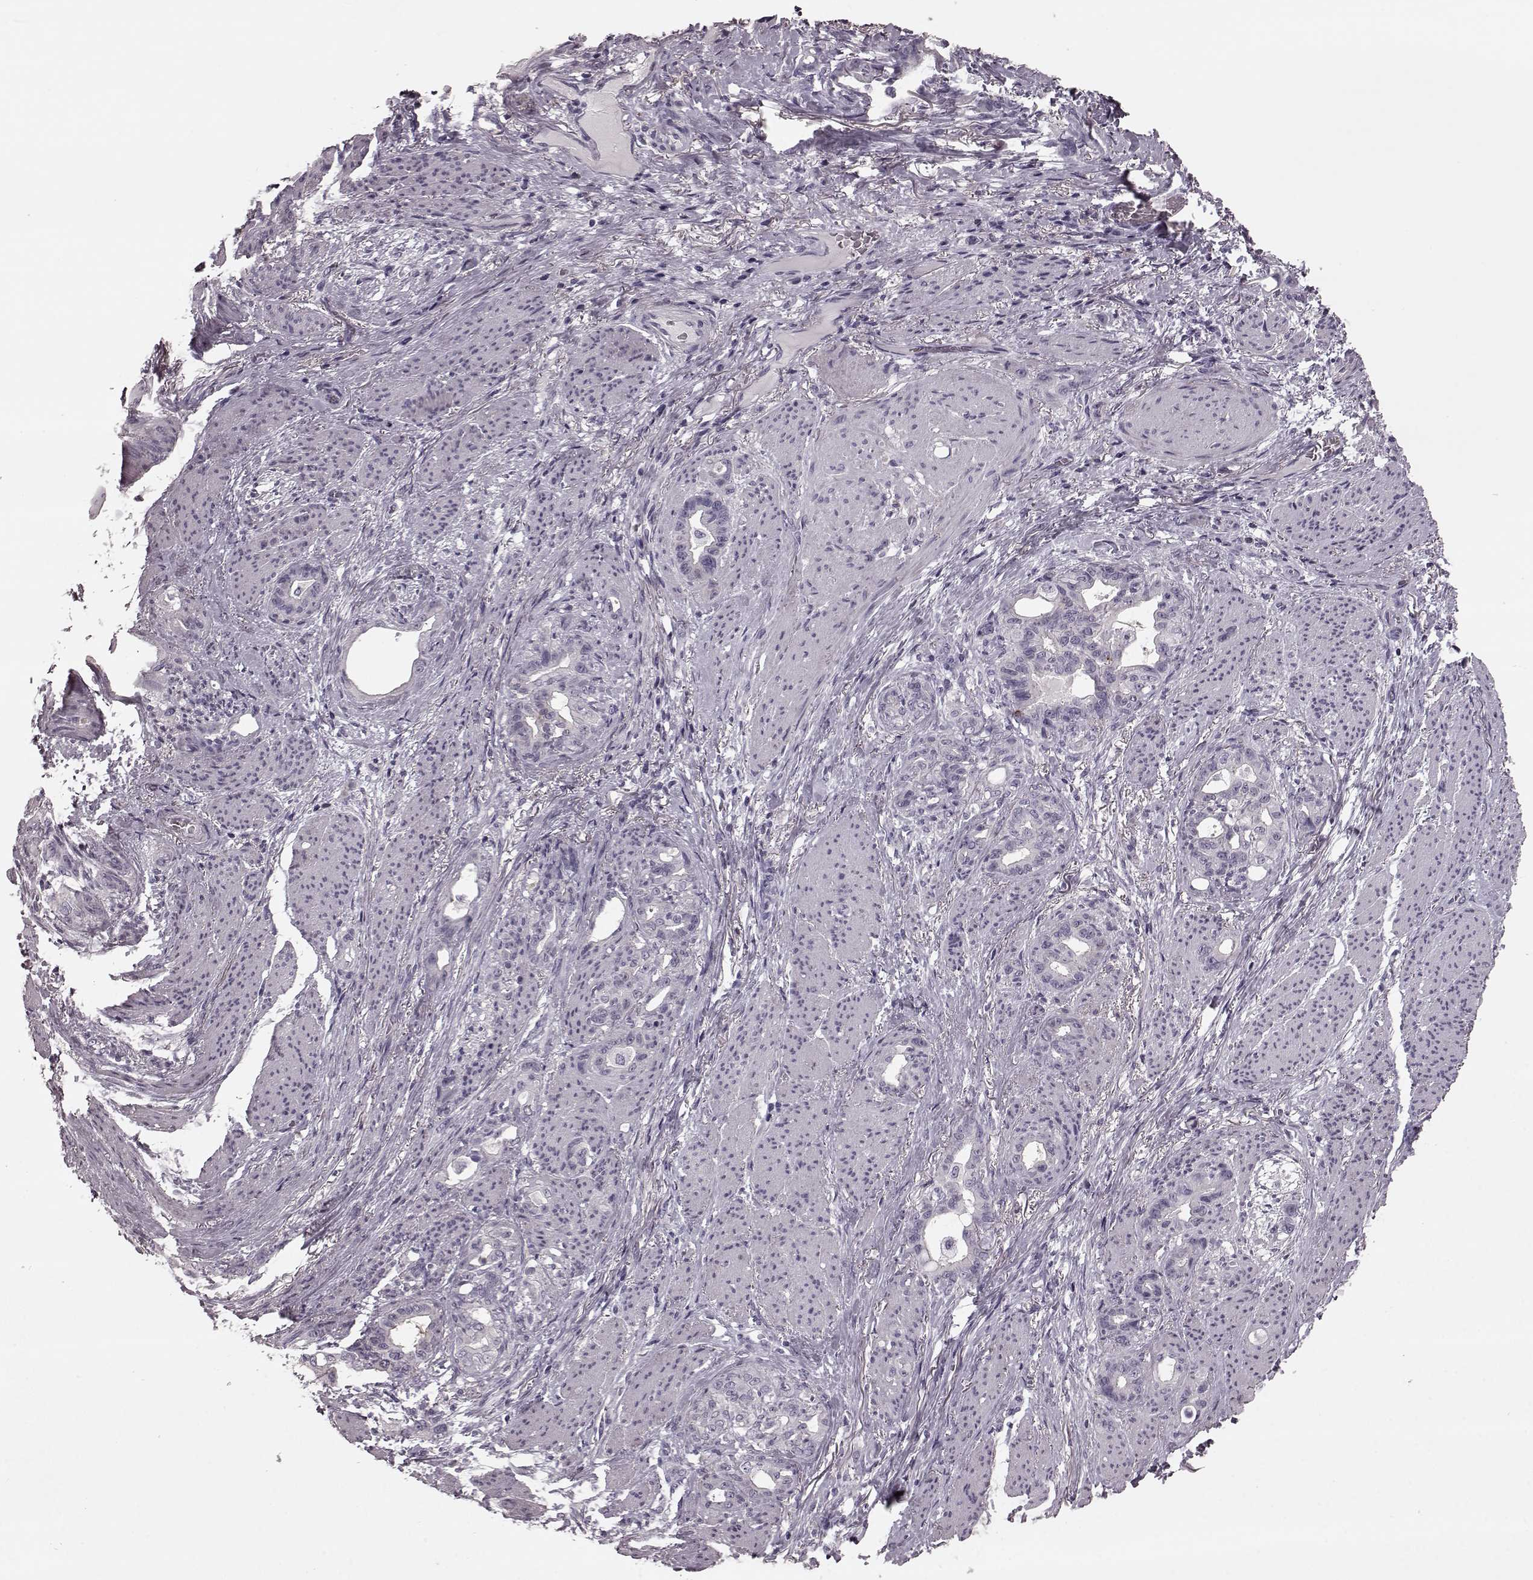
{"staining": {"intensity": "negative", "quantity": "none", "location": "none"}, "tissue": "stomach cancer", "cell_type": "Tumor cells", "image_type": "cancer", "snomed": [{"axis": "morphology", "description": "Normal tissue, NOS"}, {"axis": "morphology", "description": "Adenocarcinoma, NOS"}, {"axis": "topography", "description": "Esophagus"}, {"axis": "topography", "description": "Stomach, upper"}], "caption": "Stomach adenocarcinoma was stained to show a protein in brown. There is no significant staining in tumor cells.", "gene": "CST7", "patient": {"sex": "male", "age": 62}}